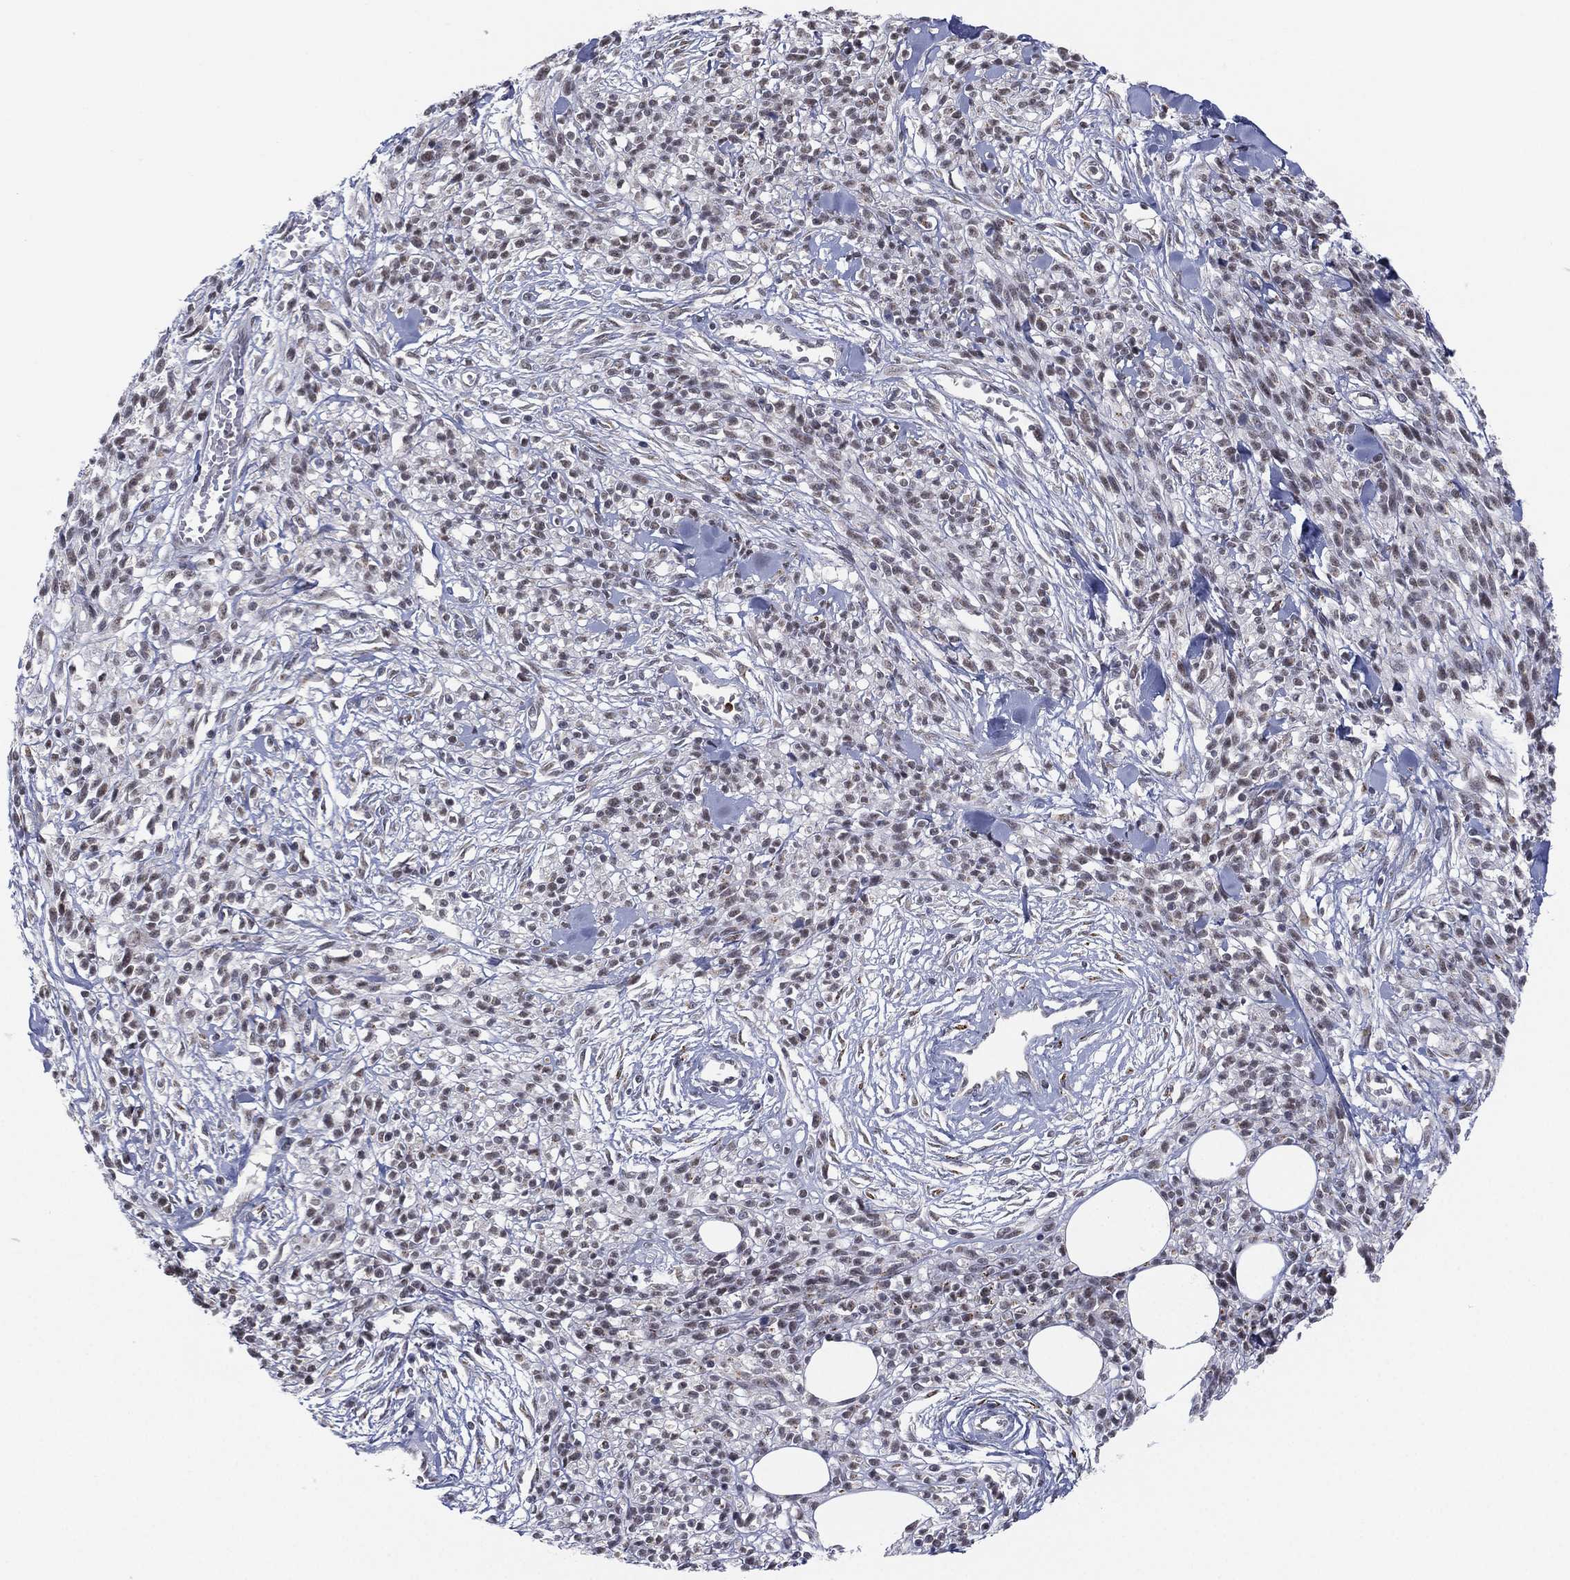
{"staining": {"intensity": "negative", "quantity": "none", "location": "none"}, "tissue": "melanoma", "cell_type": "Tumor cells", "image_type": "cancer", "snomed": [{"axis": "morphology", "description": "Malignant melanoma, NOS"}, {"axis": "topography", "description": "Skin"}, {"axis": "topography", "description": "Skin of trunk"}], "caption": "IHC histopathology image of melanoma stained for a protein (brown), which reveals no staining in tumor cells.", "gene": "CD177", "patient": {"sex": "male", "age": 74}}